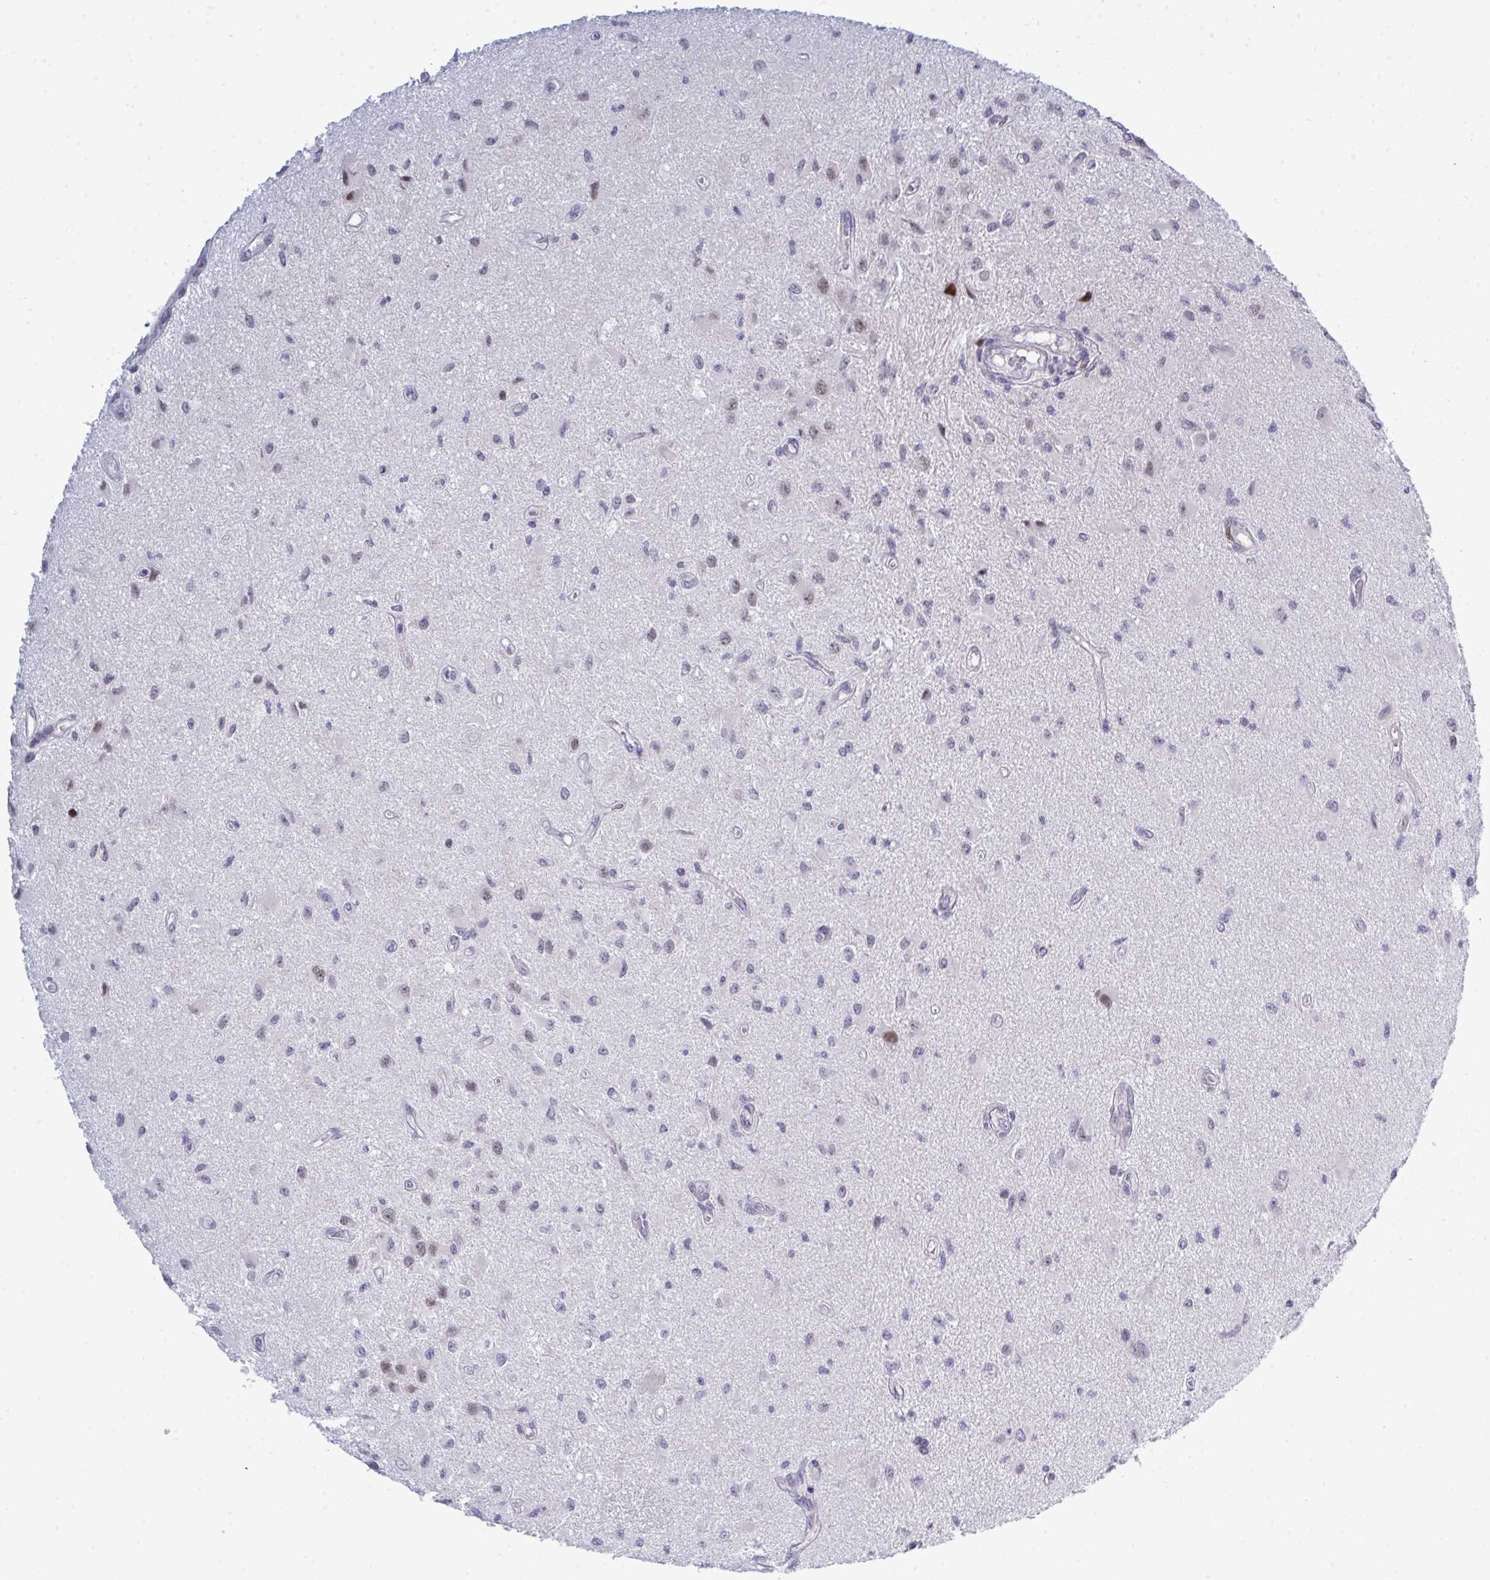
{"staining": {"intensity": "strong", "quantity": "<25%", "location": "nuclear"}, "tissue": "glioma", "cell_type": "Tumor cells", "image_type": "cancer", "snomed": [{"axis": "morphology", "description": "Glioma, malignant, High grade"}, {"axis": "topography", "description": "Brain"}], "caption": "Protein expression analysis of human glioma reveals strong nuclear positivity in approximately <25% of tumor cells.", "gene": "TAB1", "patient": {"sex": "male", "age": 67}}